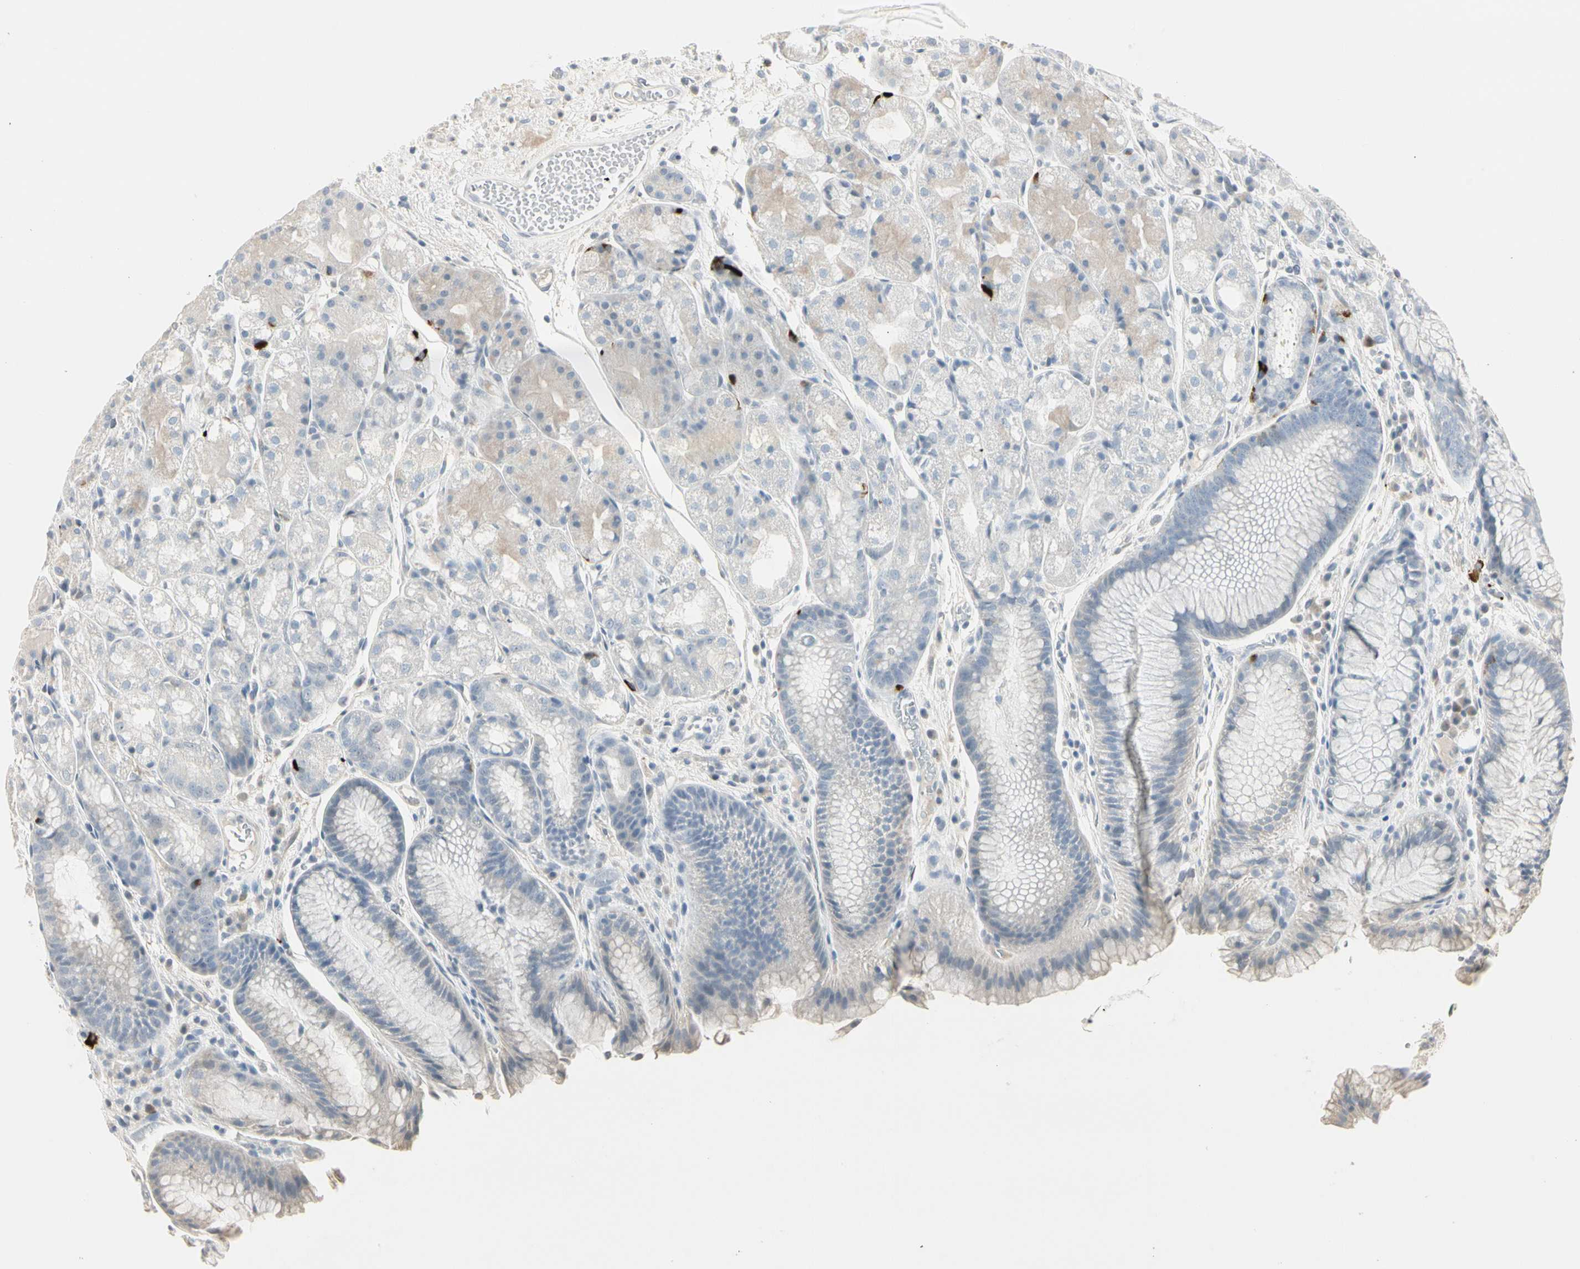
{"staining": {"intensity": "weak", "quantity": "<25%", "location": "cytoplasmic/membranous"}, "tissue": "stomach", "cell_type": "Glandular cells", "image_type": "normal", "snomed": [{"axis": "morphology", "description": "Normal tissue, NOS"}, {"axis": "topography", "description": "Stomach, upper"}], "caption": "The photomicrograph reveals no significant staining in glandular cells of stomach. (Brightfield microscopy of DAB (3,3'-diaminobenzidine) IHC at high magnification).", "gene": "DMPK", "patient": {"sex": "male", "age": 72}}